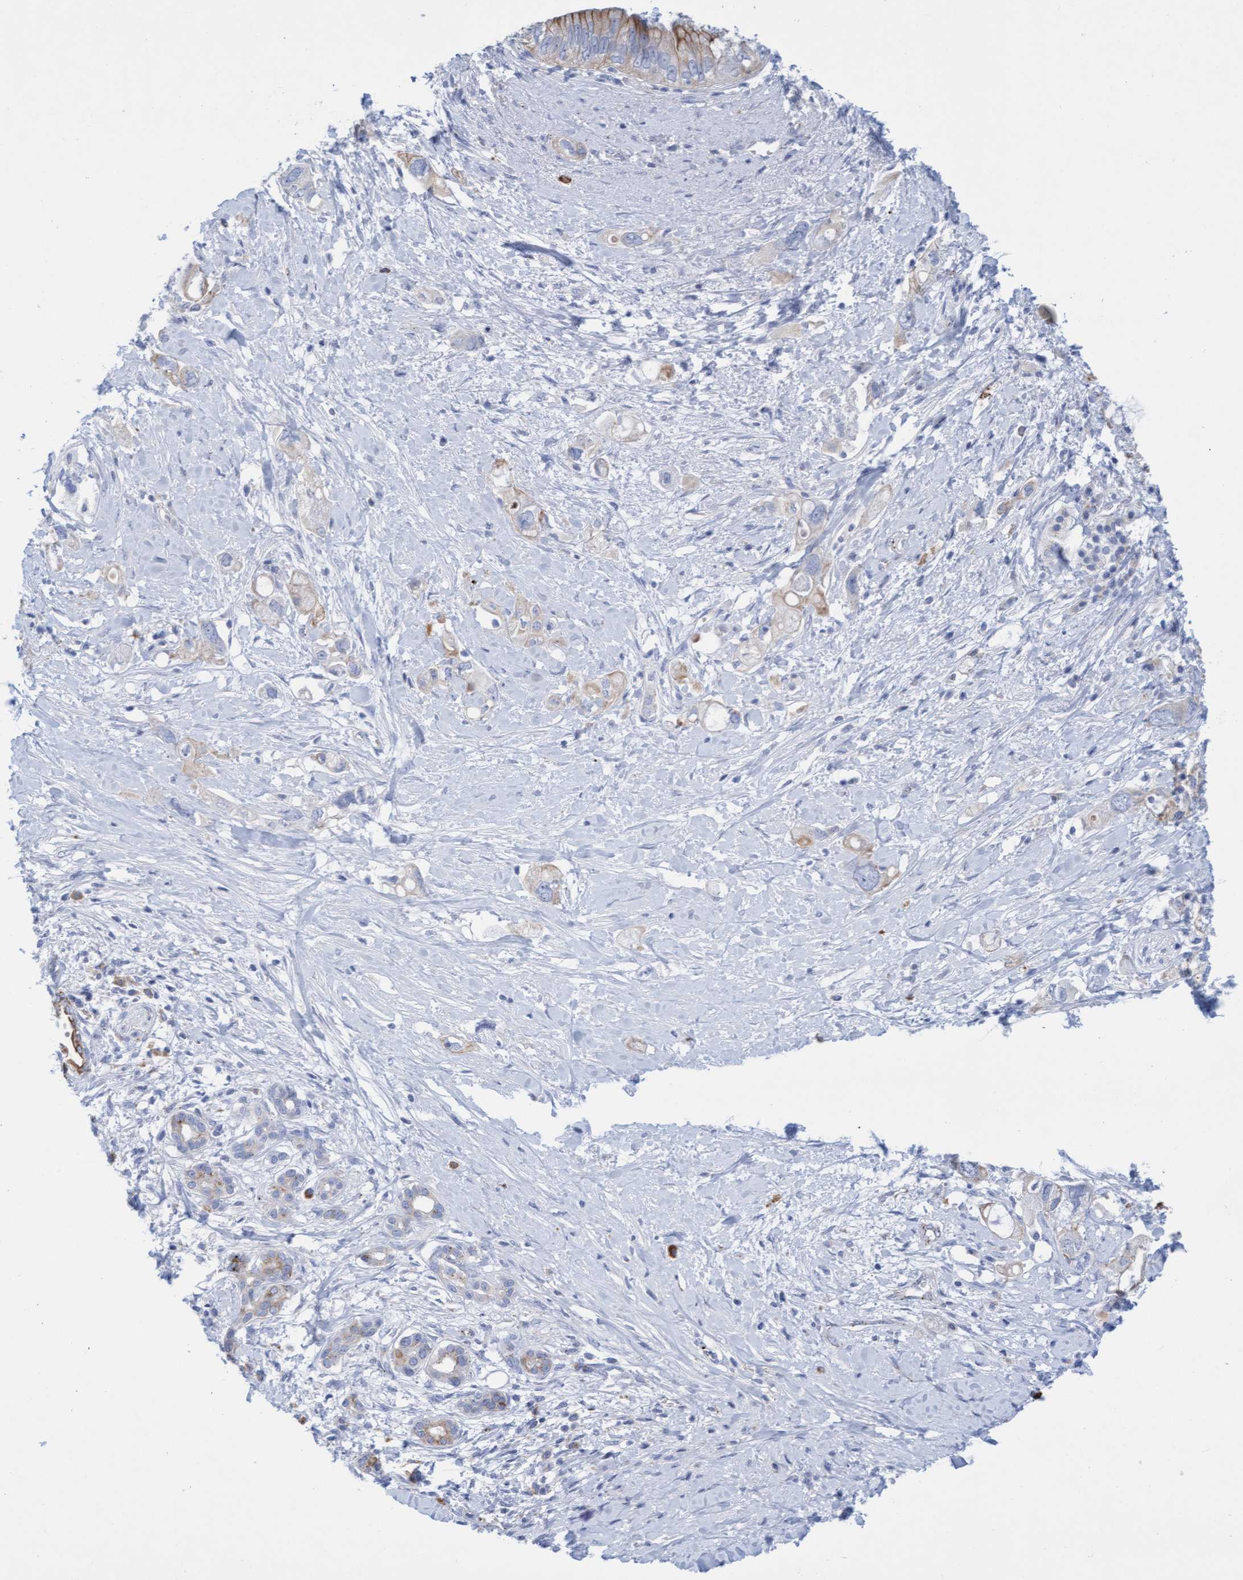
{"staining": {"intensity": "moderate", "quantity": "<25%", "location": "cytoplasmic/membranous"}, "tissue": "pancreatic cancer", "cell_type": "Tumor cells", "image_type": "cancer", "snomed": [{"axis": "morphology", "description": "Adenocarcinoma, NOS"}, {"axis": "topography", "description": "Pancreas"}], "caption": "Immunohistochemical staining of pancreatic adenocarcinoma exhibits moderate cytoplasmic/membranous protein positivity in about <25% of tumor cells.", "gene": "SGSH", "patient": {"sex": "female", "age": 56}}